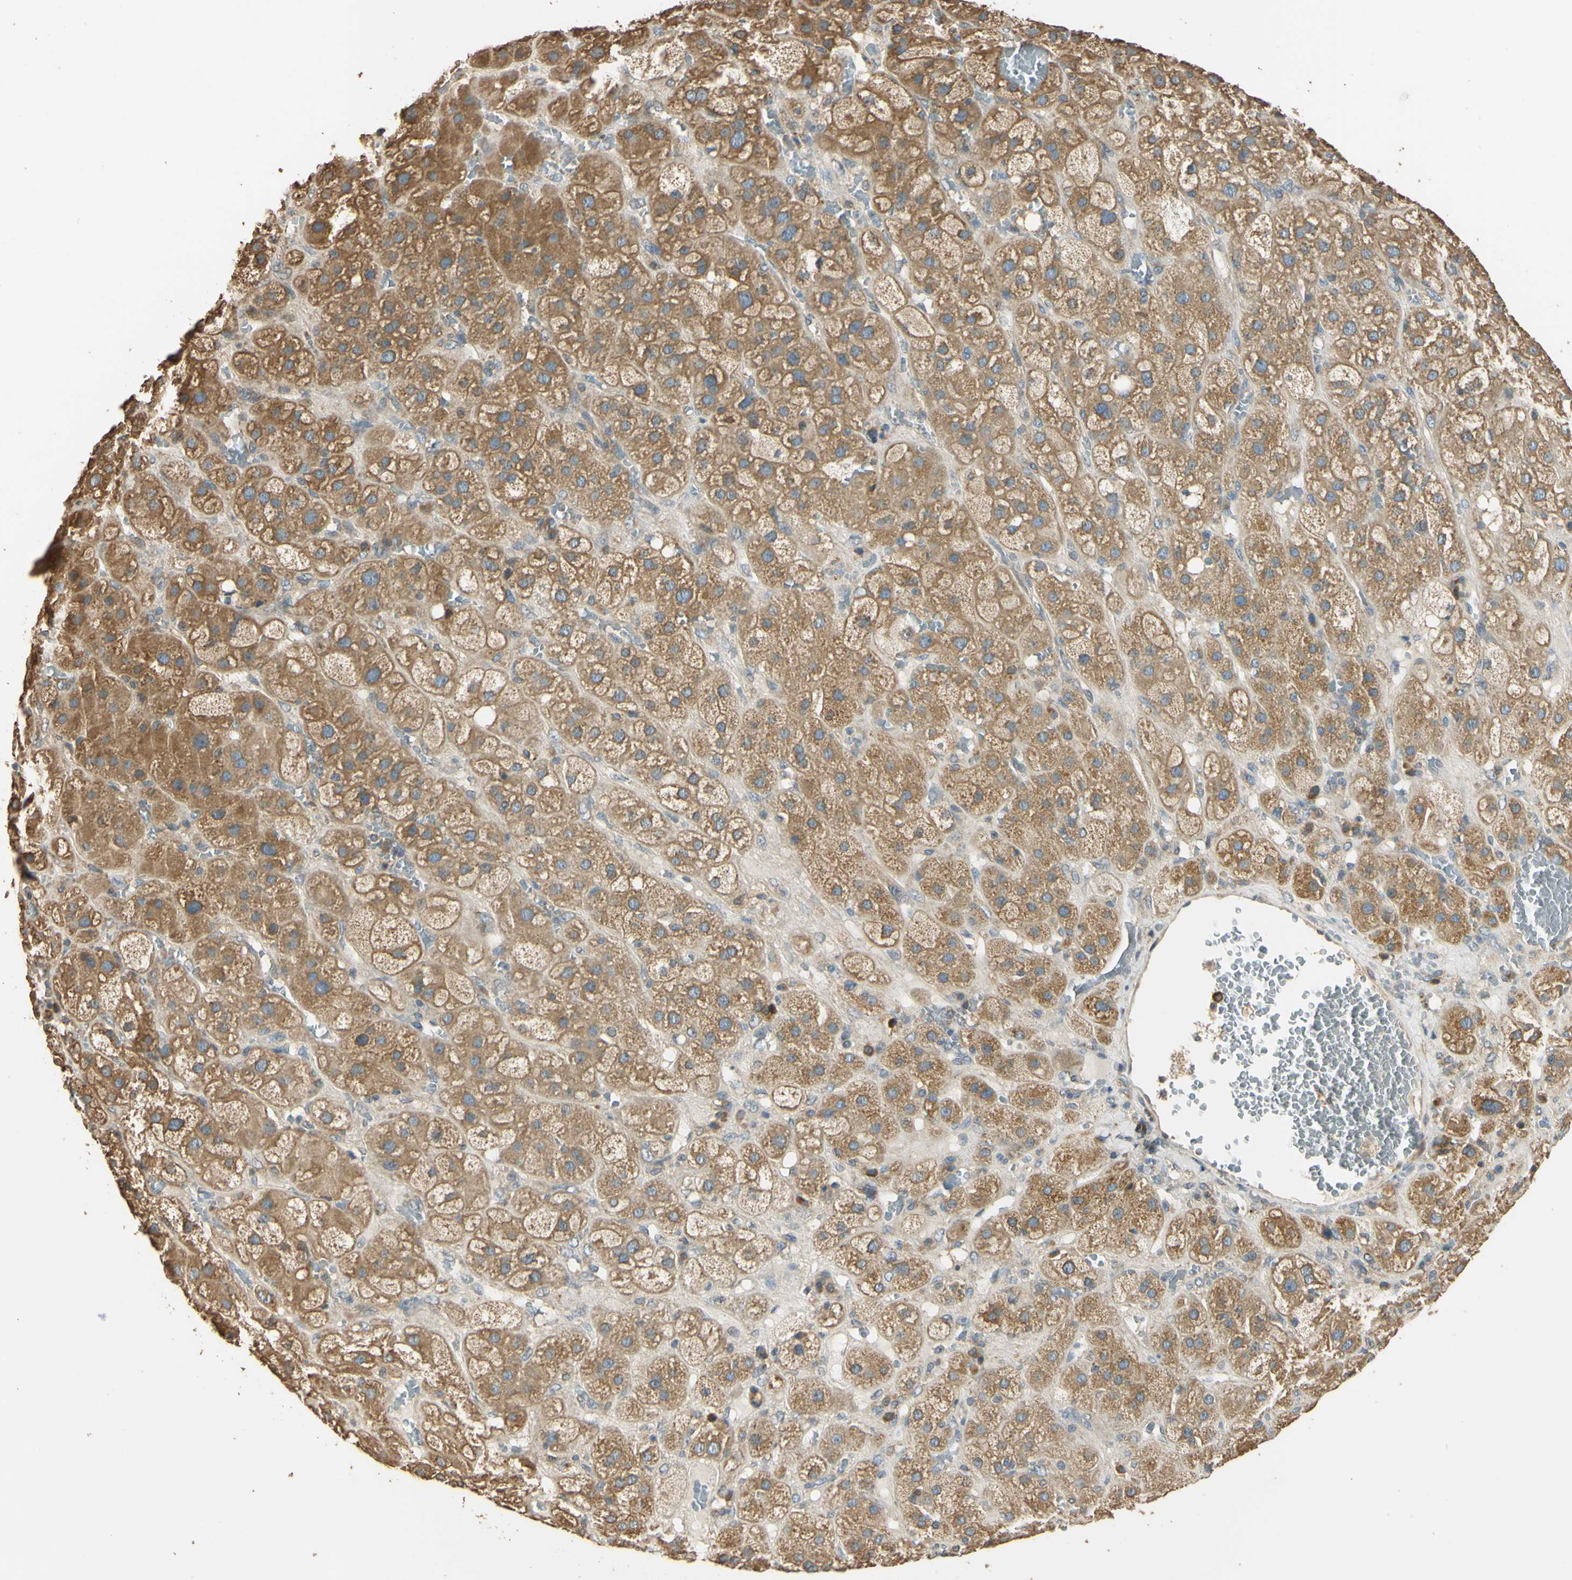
{"staining": {"intensity": "moderate", "quantity": ">75%", "location": "cytoplasmic/membranous"}, "tissue": "adrenal gland", "cell_type": "Glandular cells", "image_type": "normal", "snomed": [{"axis": "morphology", "description": "Normal tissue, NOS"}, {"axis": "topography", "description": "Adrenal gland"}], "caption": "Immunohistochemical staining of normal adrenal gland exhibits moderate cytoplasmic/membranous protein expression in approximately >75% of glandular cells. (DAB IHC with brightfield microscopy, high magnification).", "gene": "STX18", "patient": {"sex": "female", "age": 47}}